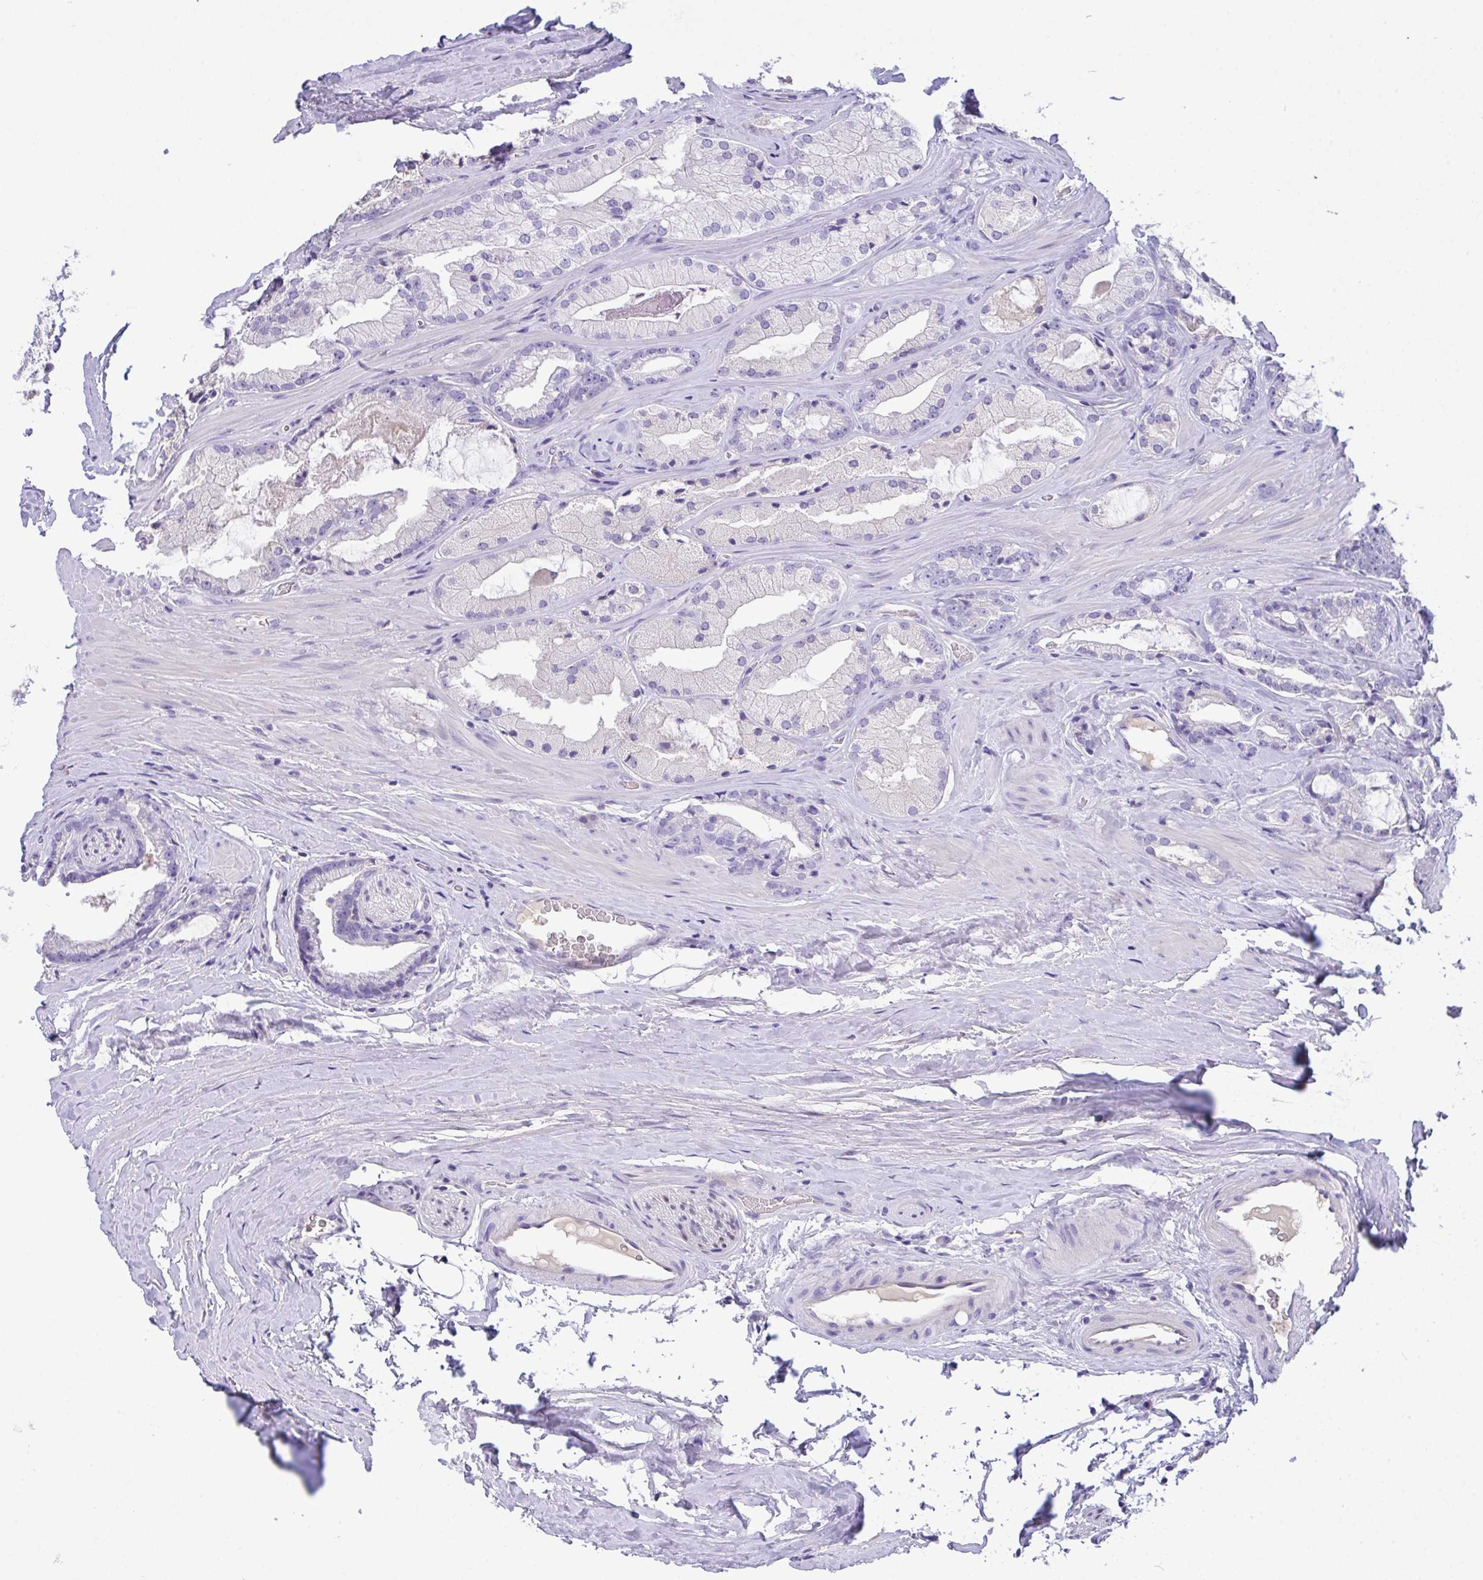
{"staining": {"intensity": "negative", "quantity": "none", "location": "none"}, "tissue": "prostate cancer", "cell_type": "Tumor cells", "image_type": "cancer", "snomed": [{"axis": "morphology", "description": "Adenocarcinoma, High grade"}, {"axis": "topography", "description": "Prostate"}], "caption": "Immunohistochemistry photomicrograph of human prostate adenocarcinoma (high-grade) stained for a protein (brown), which demonstrates no expression in tumor cells.", "gene": "CA10", "patient": {"sex": "male", "age": 68}}